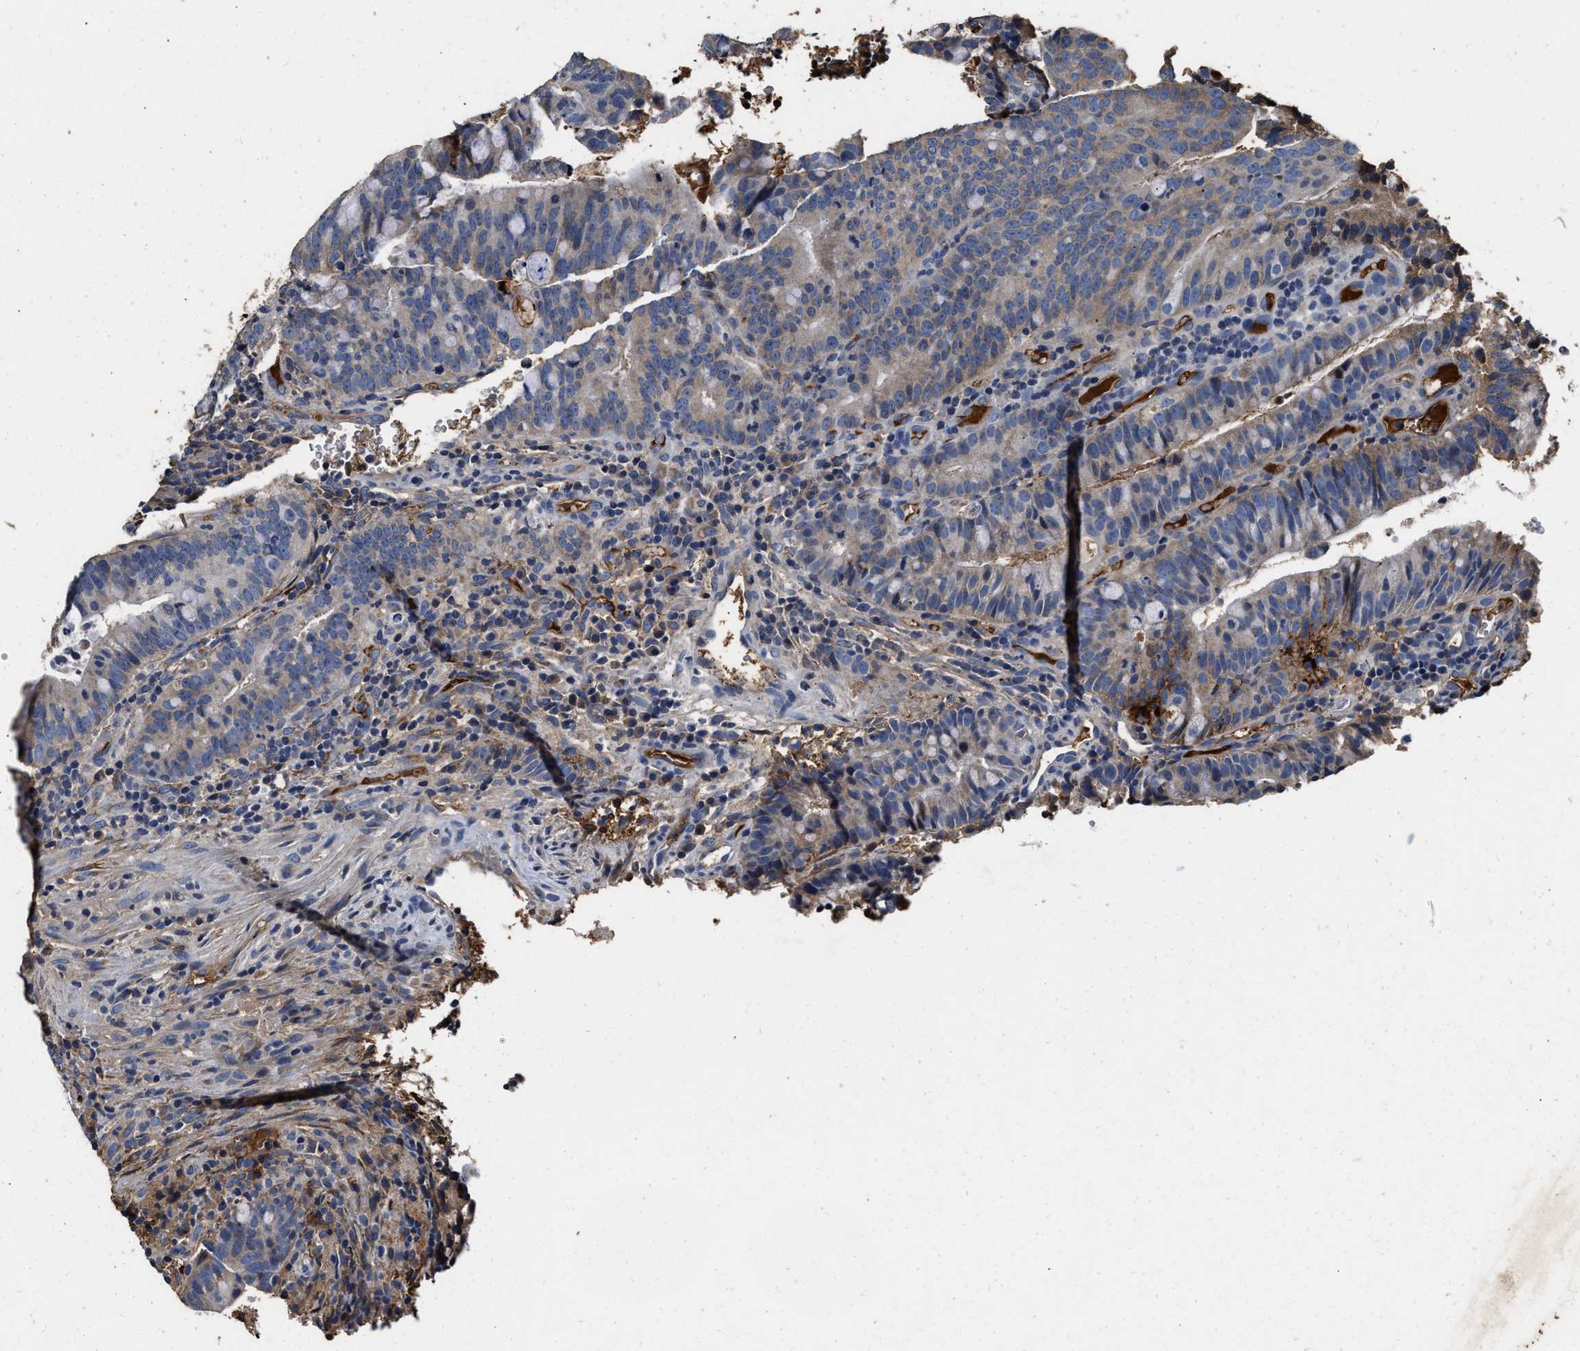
{"staining": {"intensity": "weak", "quantity": ">75%", "location": "cytoplasmic/membranous"}, "tissue": "colorectal cancer", "cell_type": "Tumor cells", "image_type": "cancer", "snomed": [{"axis": "morphology", "description": "Adenocarcinoma, NOS"}, {"axis": "topography", "description": "Colon"}], "caption": "Immunohistochemical staining of human adenocarcinoma (colorectal) demonstrates low levels of weak cytoplasmic/membranous protein staining in about >75% of tumor cells.", "gene": "C3", "patient": {"sex": "female", "age": 66}}